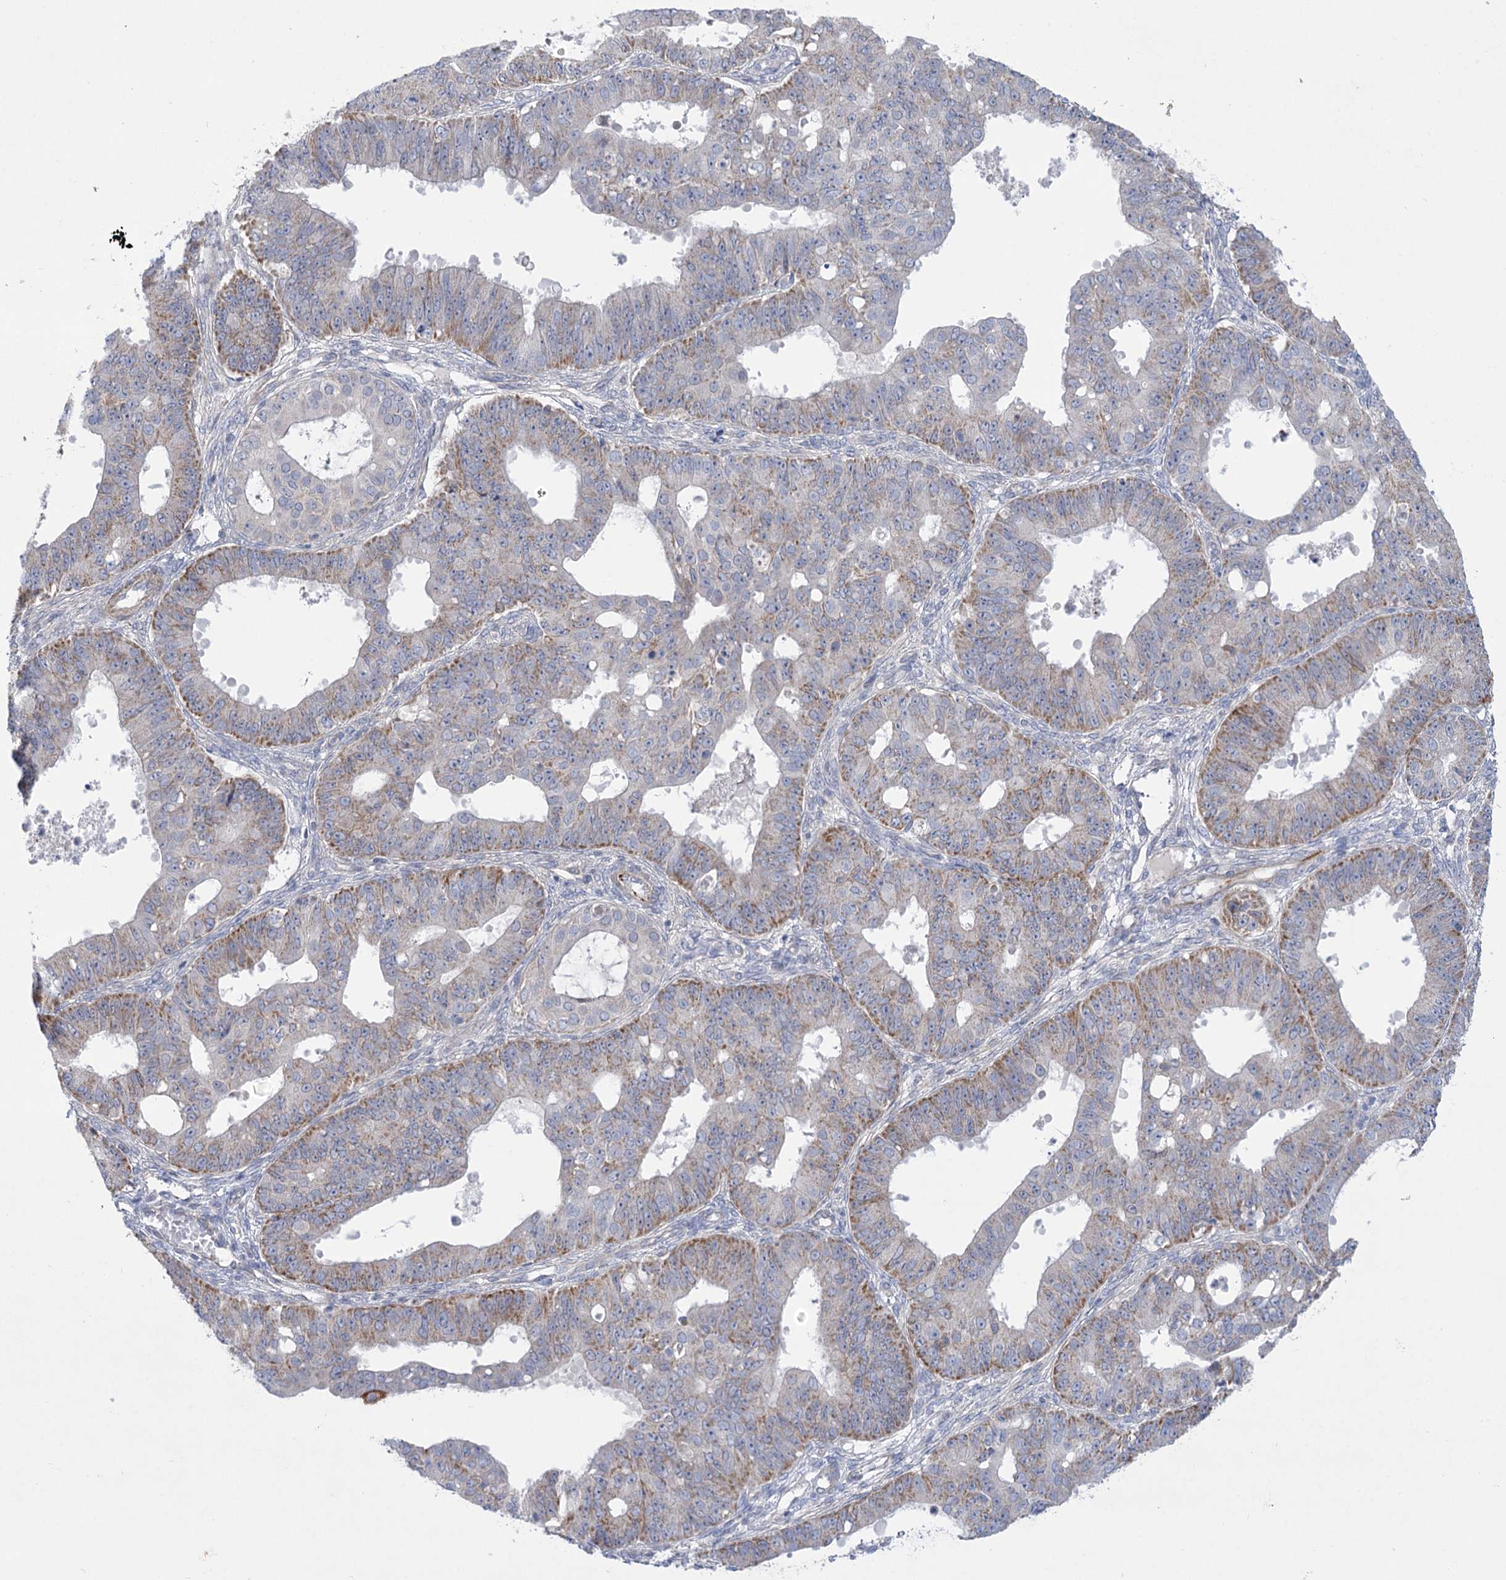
{"staining": {"intensity": "moderate", "quantity": "25%-75%", "location": "cytoplasmic/membranous"}, "tissue": "ovarian cancer", "cell_type": "Tumor cells", "image_type": "cancer", "snomed": [{"axis": "morphology", "description": "Carcinoma, endometroid"}, {"axis": "topography", "description": "Appendix"}, {"axis": "topography", "description": "Ovary"}], "caption": "Human ovarian endometroid carcinoma stained with a protein marker displays moderate staining in tumor cells.", "gene": "DHTKD1", "patient": {"sex": "female", "age": 42}}